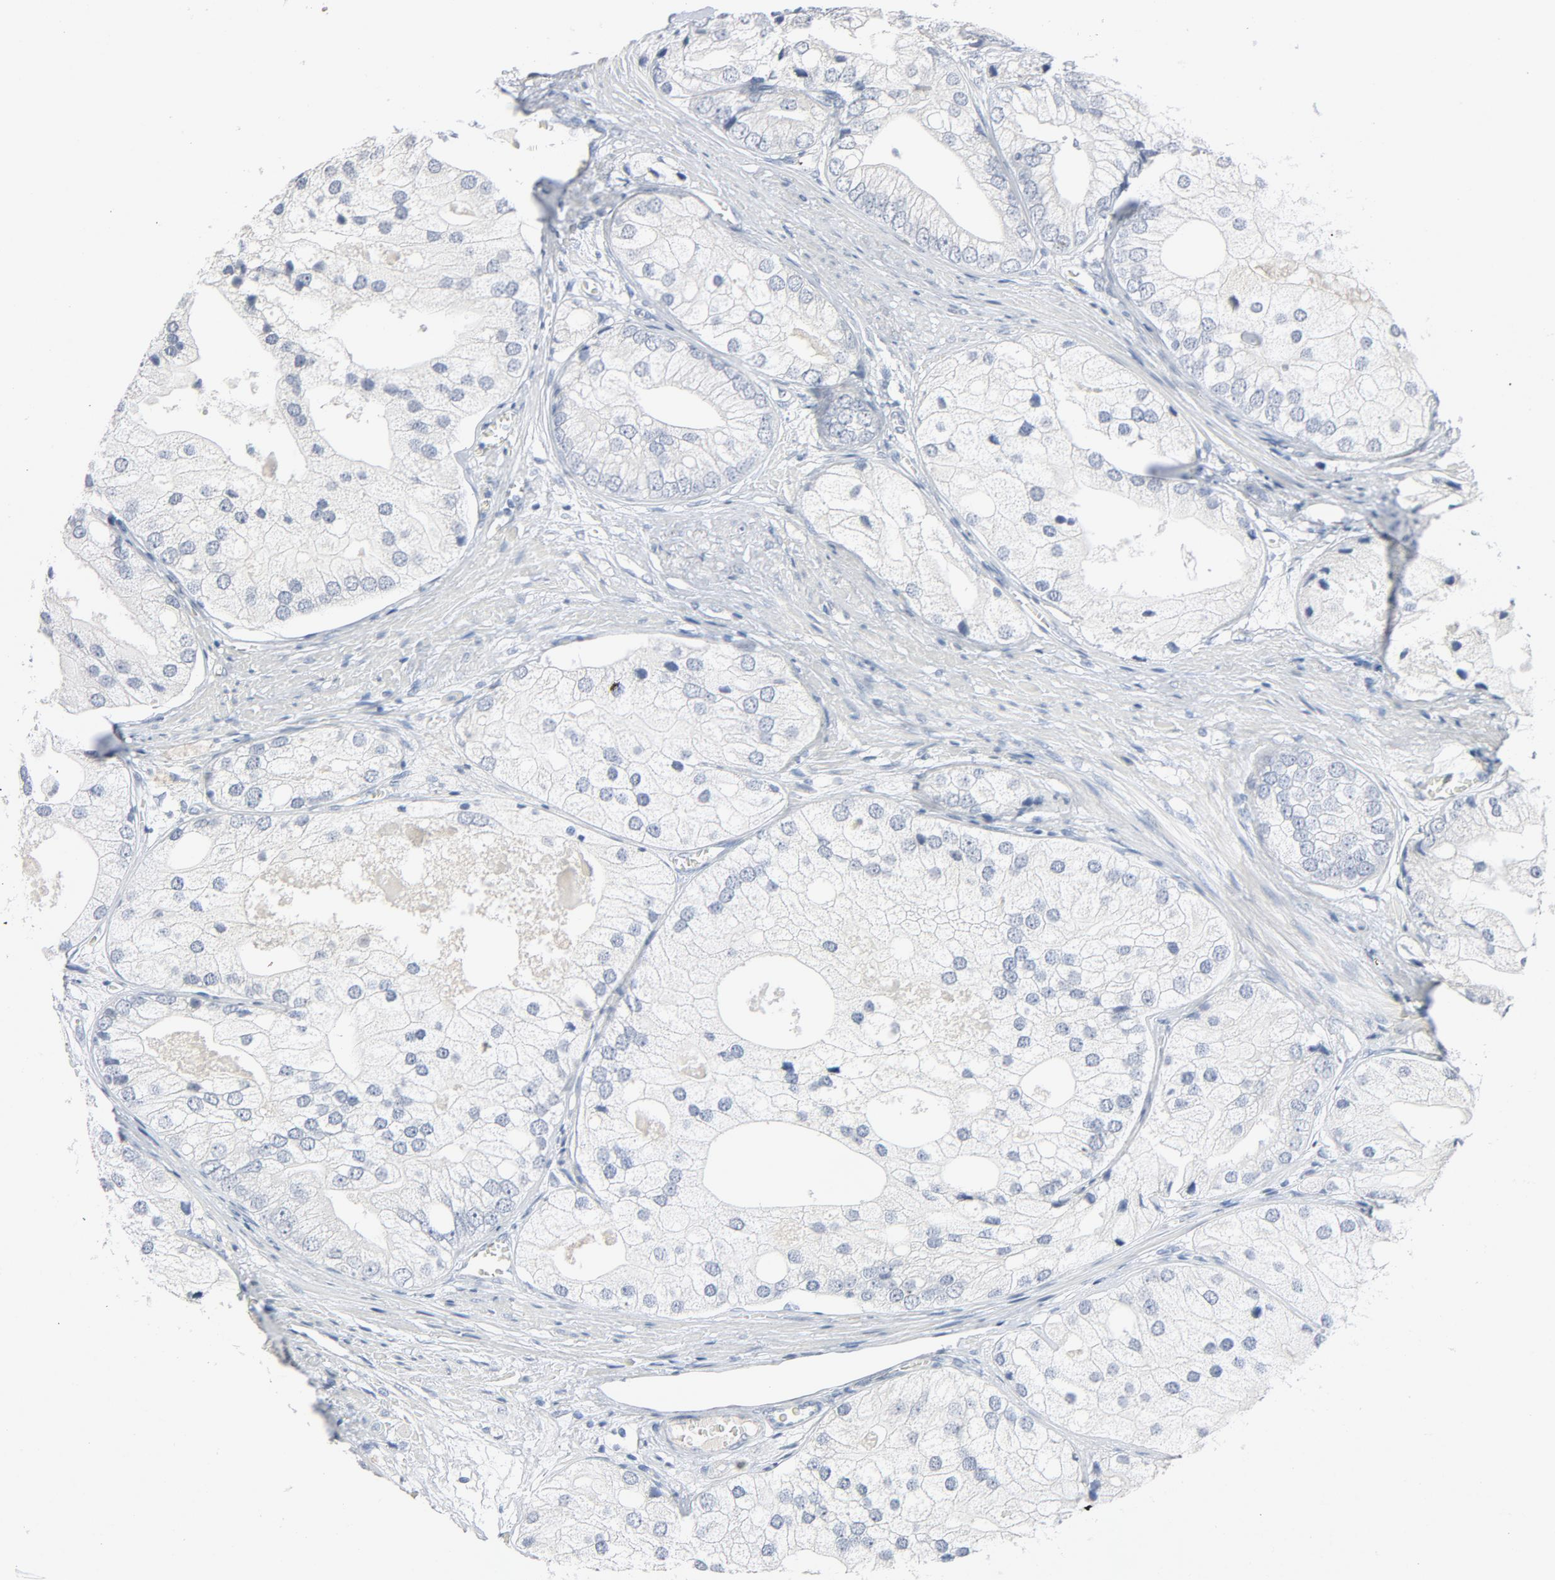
{"staining": {"intensity": "negative", "quantity": "none", "location": "none"}, "tissue": "prostate cancer", "cell_type": "Tumor cells", "image_type": "cancer", "snomed": [{"axis": "morphology", "description": "Adenocarcinoma, Low grade"}, {"axis": "topography", "description": "Prostate"}], "caption": "High magnification brightfield microscopy of prostate cancer stained with DAB (3,3'-diaminobenzidine) (brown) and counterstained with hematoxylin (blue): tumor cells show no significant staining.", "gene": "ZCCHC13", "patient": {"sex": "male", "age": 69}}